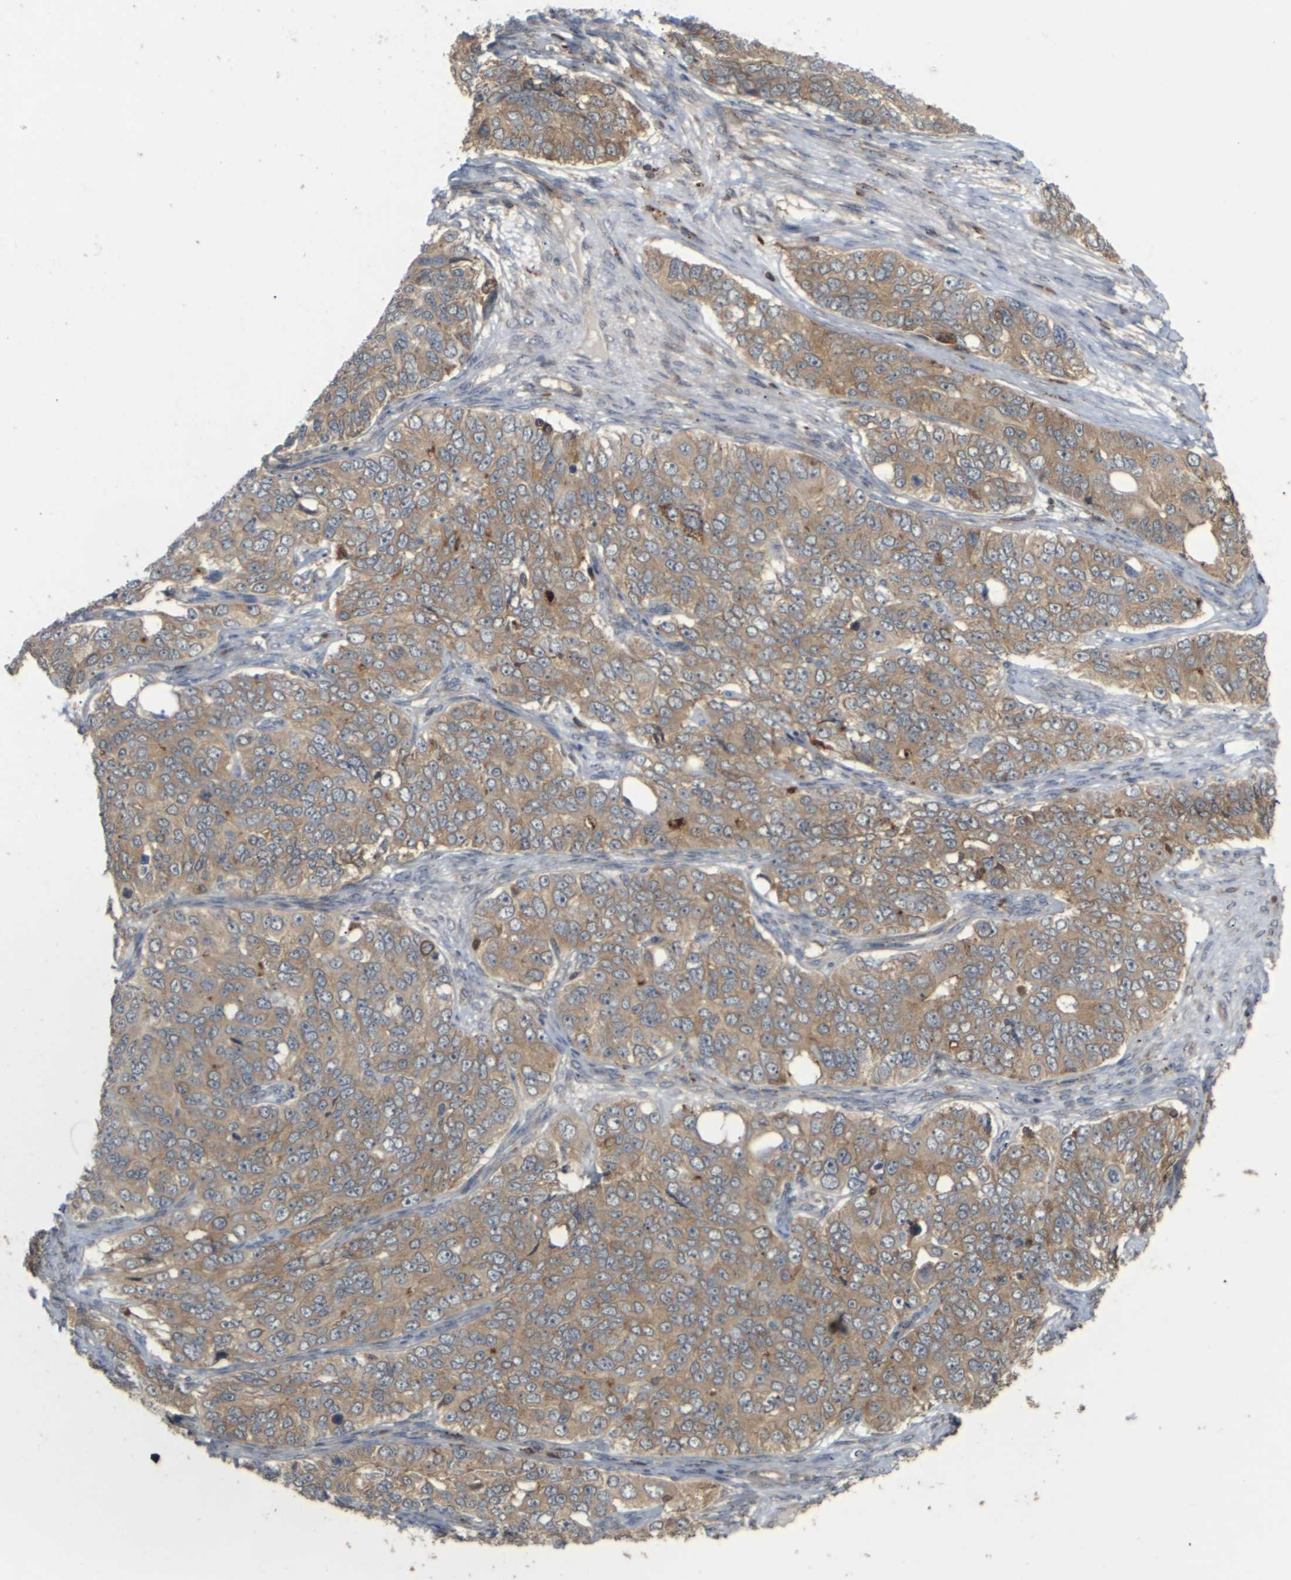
{"staining": {"intensity": "moderate", "quantity": ">75%", "location": "cytoplasmic/membranous"}, "tissue": "ovarian cancer", "cell_type": "Tumor cells", "image_type": "cancer", "snomed": [{"axis": "morphology", "description": "Carcinoma, endometroid"}, {"axis": "topography", "description": "Ovary"}], "caption": "Protein staining by immunohistochemistry (IHC) exhibits moderate cytoplasmic/membranous positivity in about >75% of tumor cells in ovarian cancer. (Stains: DAB (3,3'-diaminobenzidine) in brown, nuclei in blue, Microscopy: brightfield microscopy at high magnification).", "gene": "KSR1", "patient": {"sex": "female", "age": 51}}